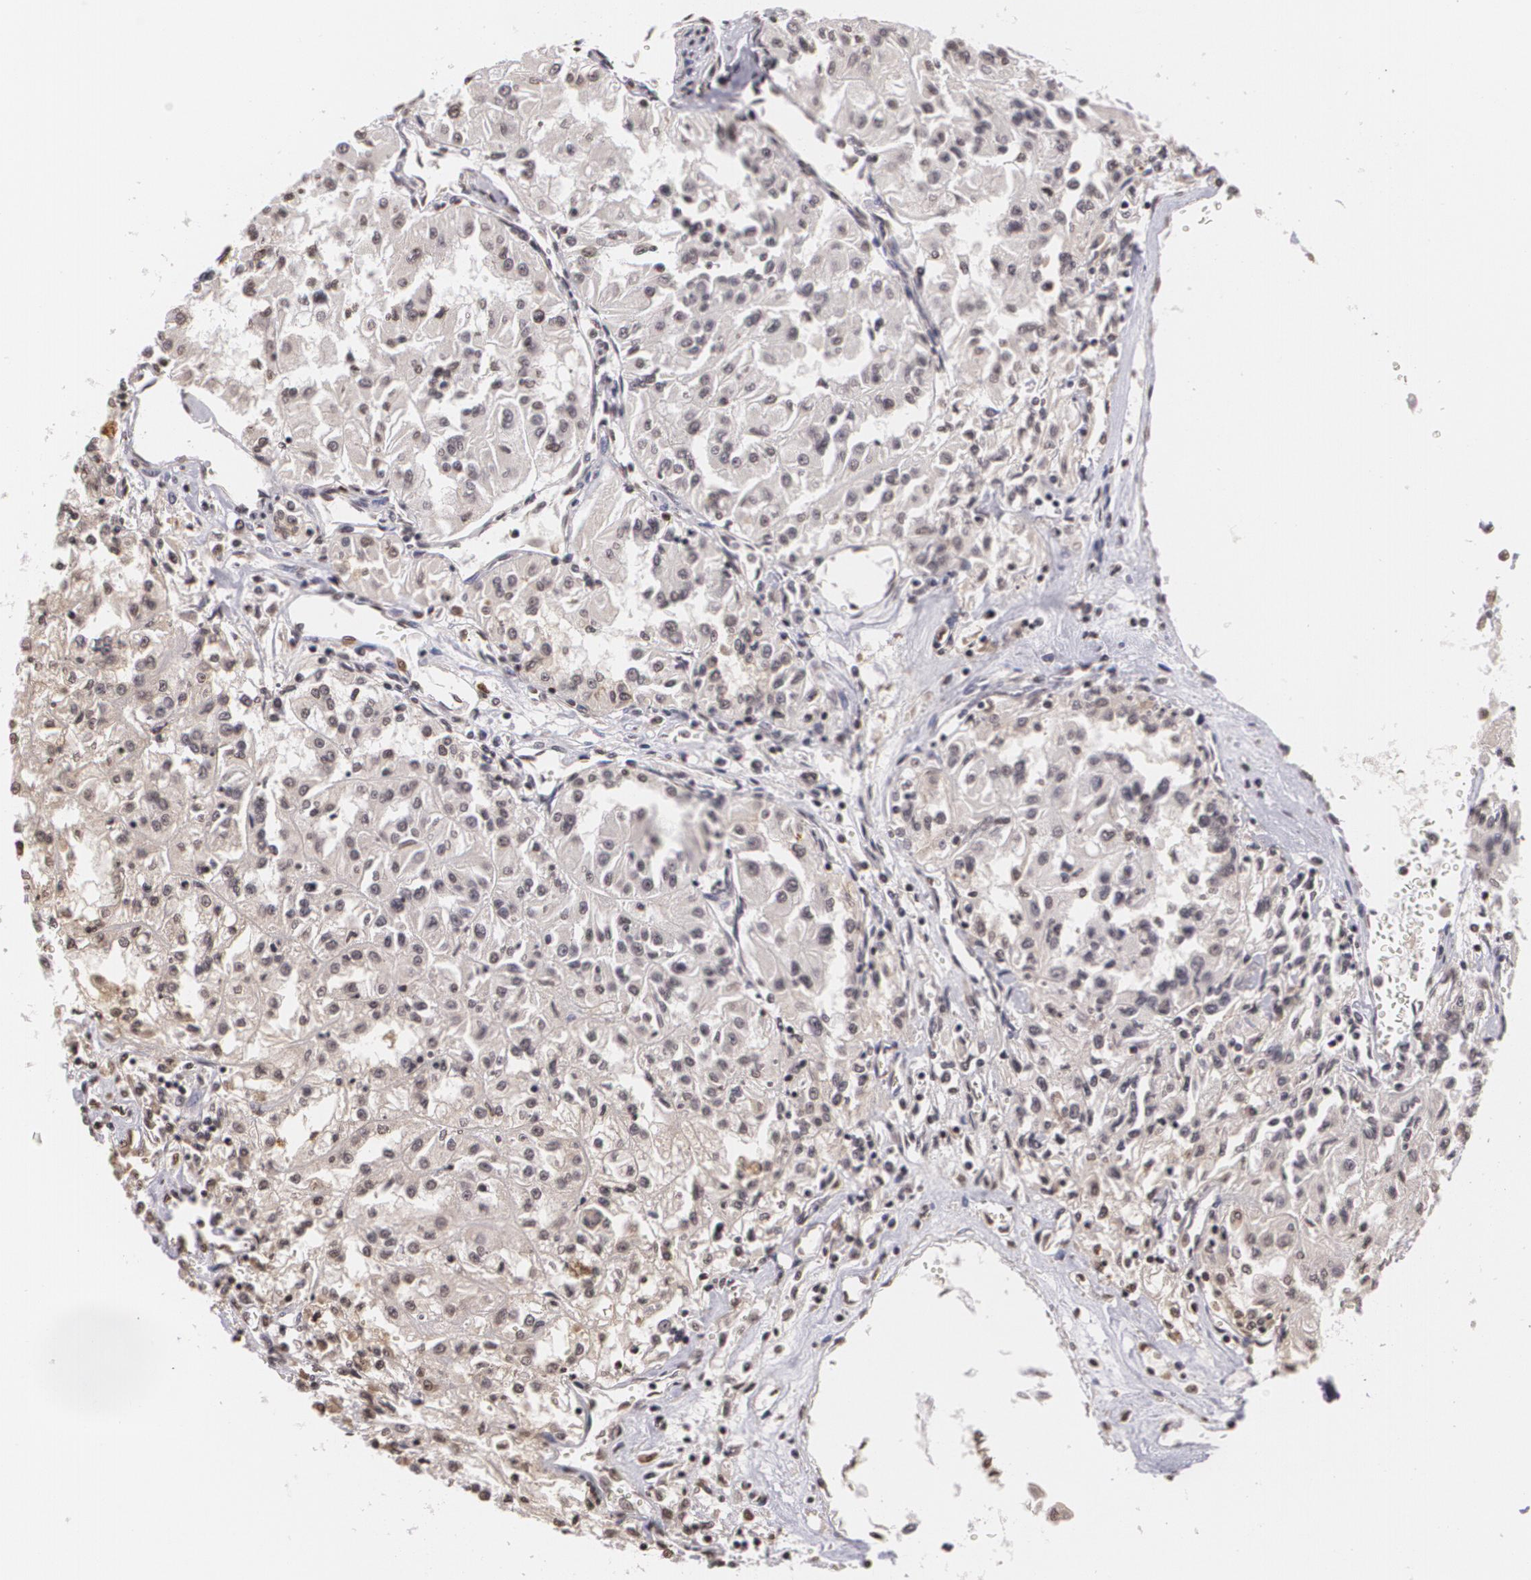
{"staining": {"intensity": "negative", "quantity": "none", "location": "none"}, "tissue": "renal cancer", "cell_type": "Tumor cells", "image_type": "cancer", "snomed": [{"axis": "morphology", "description": "Adenocarcinoma, NOS"}, {"axis": "topography", "description": "Kidney"}], "caption": "The photomicrograph reveals no staining of tumor cells in renal cancer.", "gene": "MUC1", "patient": {"sex": "male", "age": 78}}